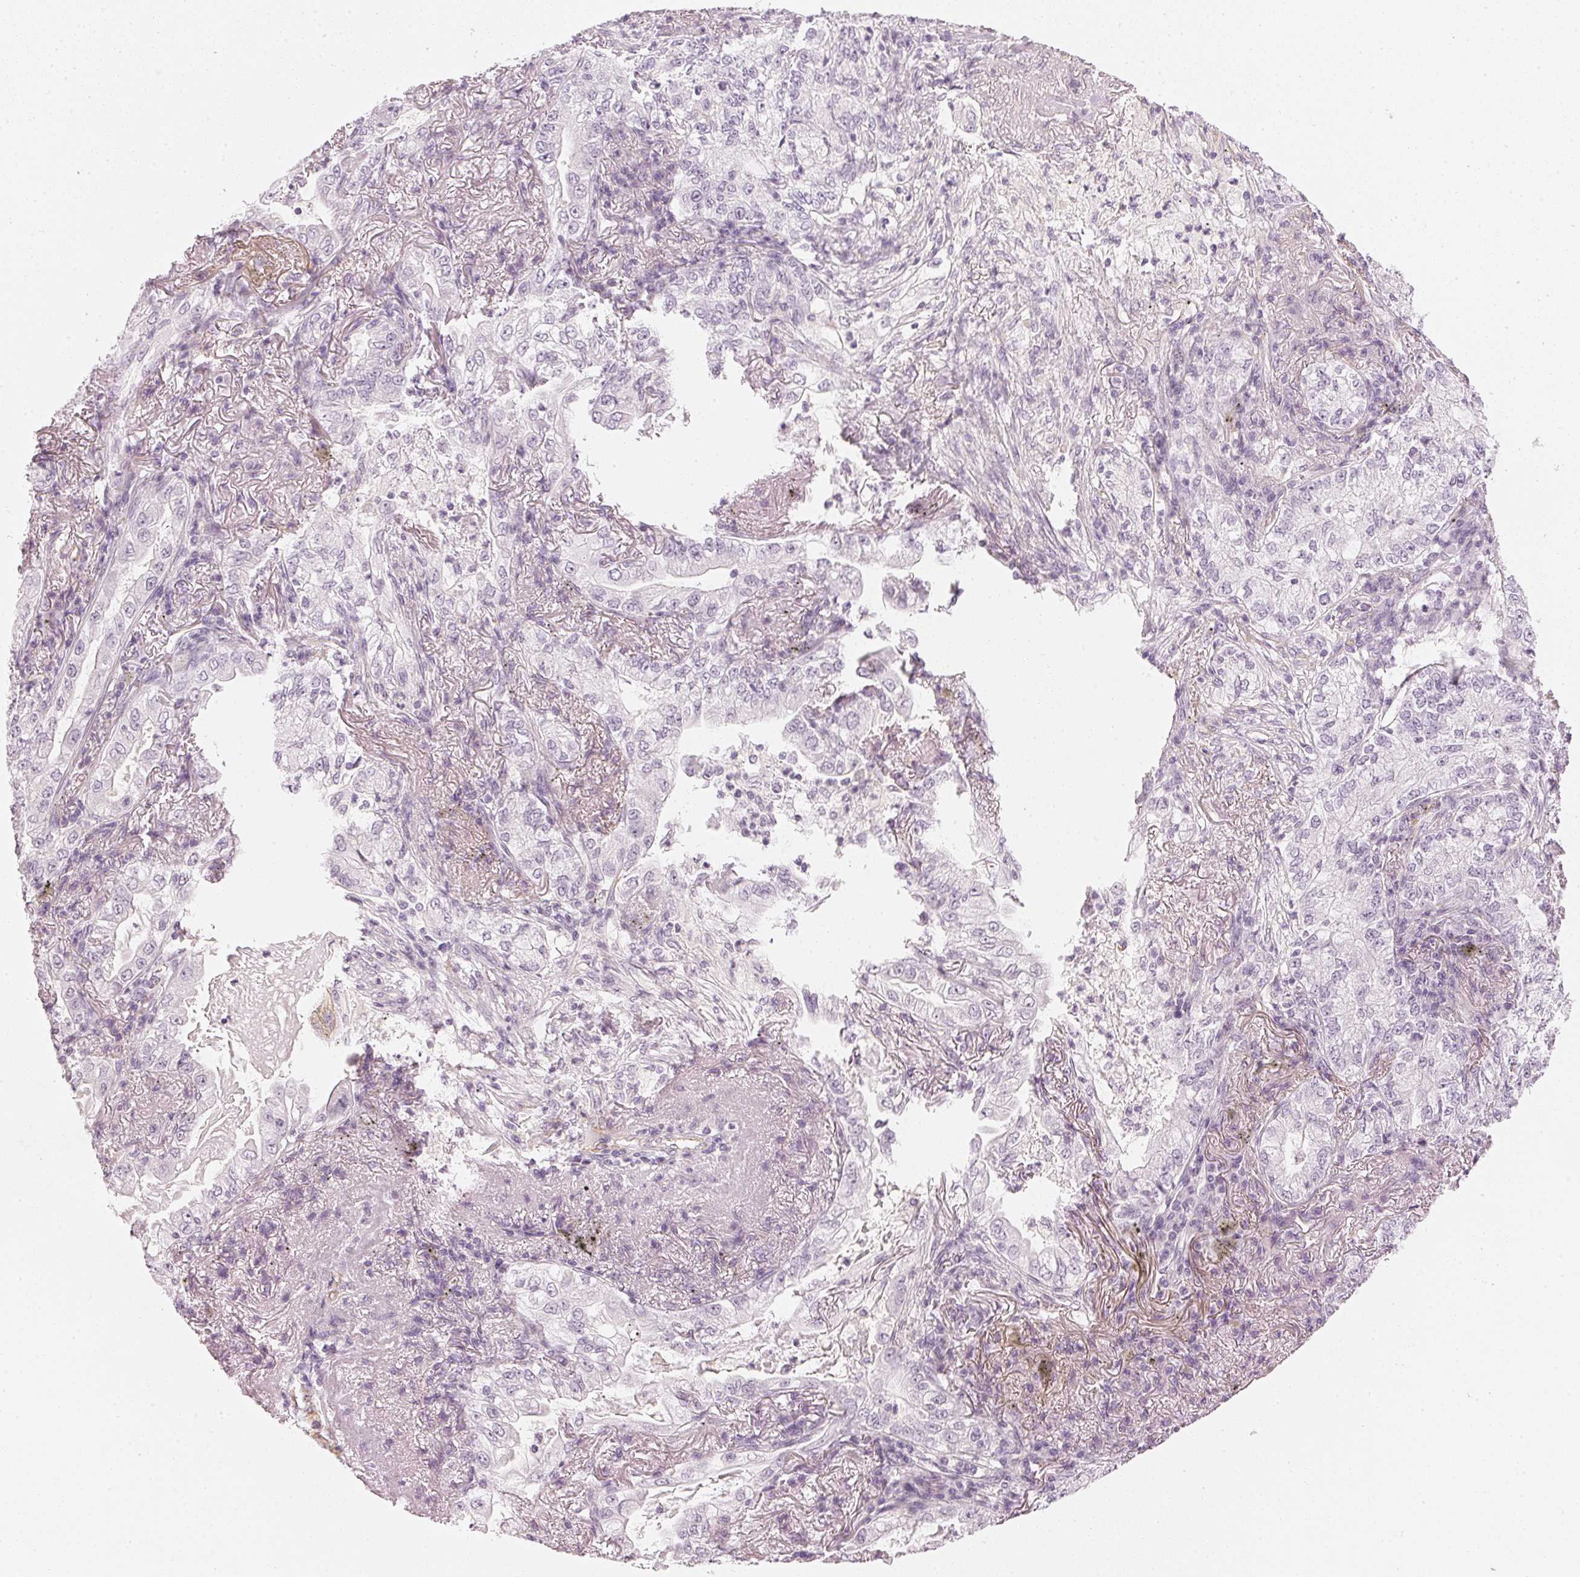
{"staining": {"intensity": "negative", "quantity": "none", "location": "none"}, "tissue": "lung cancer", "cell_type": "Tumor cells", "image_type": "cancer", "snomed": [{"axis": "morphology", "description": "Adenocarcinoma, NOS"}, {"axis": "topography", "description": "Lung"}], "caption": "Adenocarcinoma (lung) was stained to show a protein in brown. There is no significant expression in tumor cells.", "gene": "APLP1", "patient": {"sex": "female", "age": 73}}